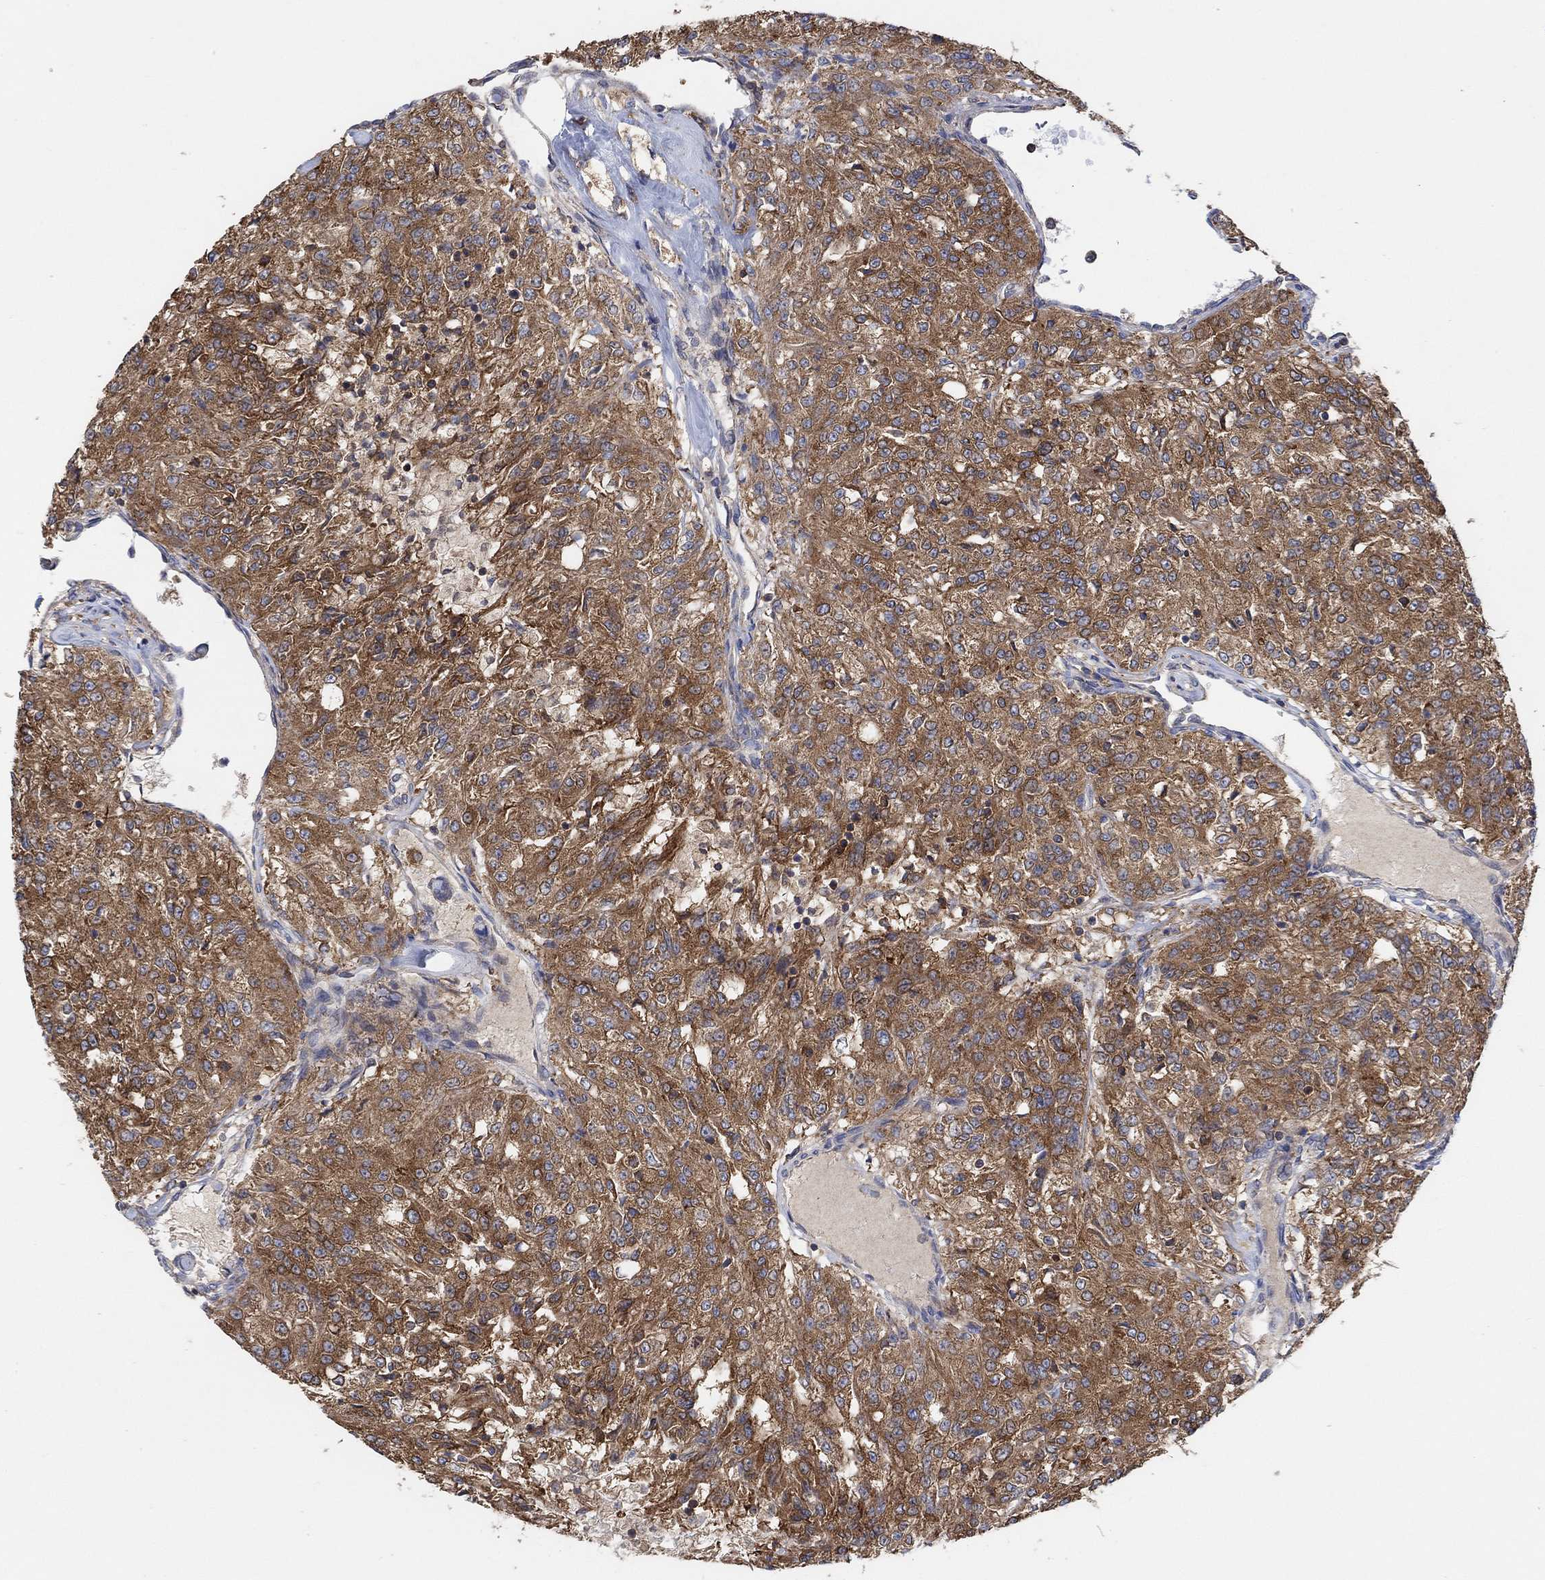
{"staining": {"intensity": "moderate", "quantity": ">75%", "location": "cytoplasmic/membranous"}, "tissue": "renal cancer", "cell_type": "Tumor cells", "image_type": "cancer", "snomed": [{"axis": "morphology", "description": "Adenocarcinoma, NOS"}, {"axis": "topography", "description": "Kidney"}], "caption": "Immunohistochemistry of renal adenocarcinoma displays medium levels of moderate cytoplasmic/membranous staining in approximately >75% of tumor cells.", "gene": "BLOC1S3", "patient": {"sex": "female", "age": 63}}